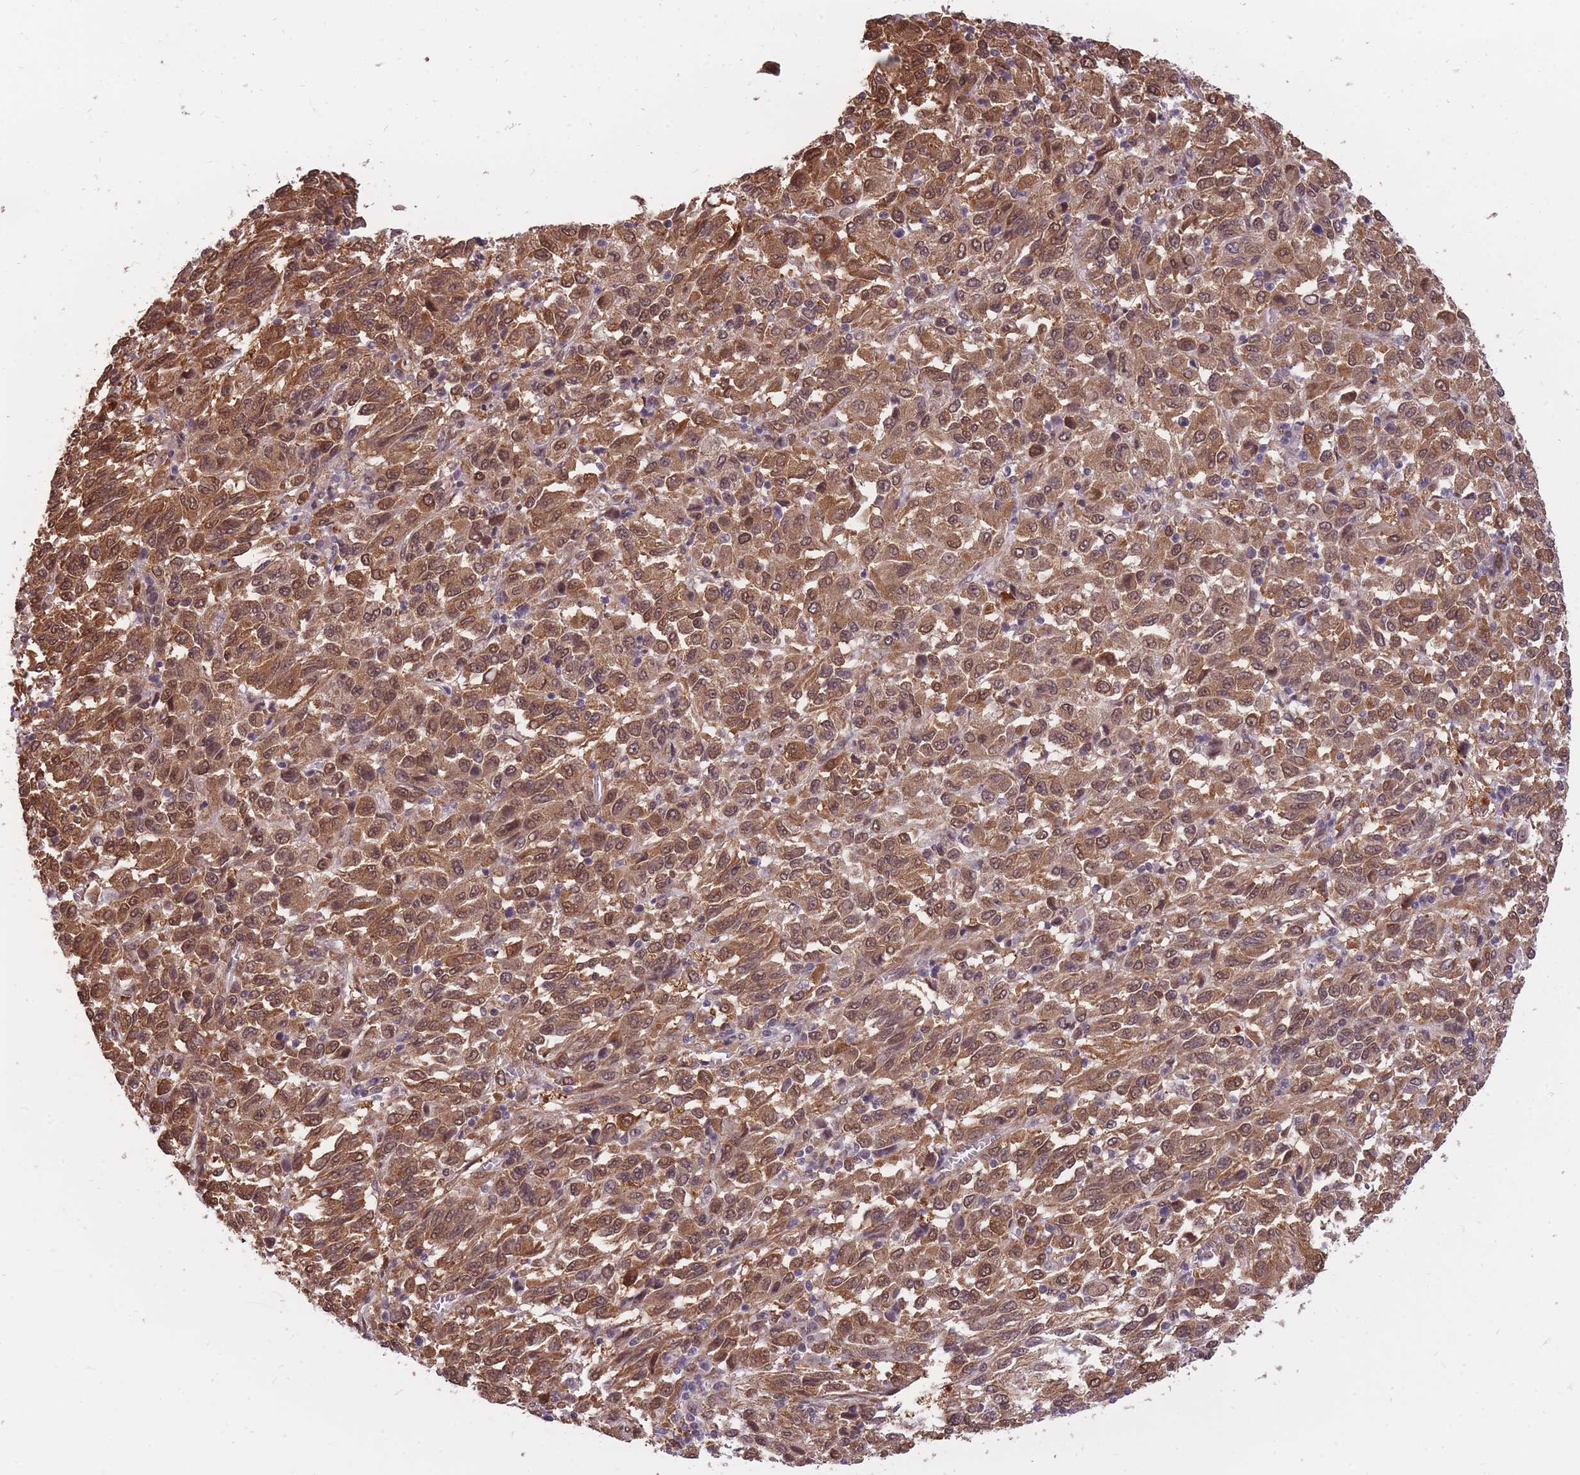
{"staining": {"intensity": "moderate", "quantity": ">75%", "location": "cytoplasmic/membranous,nuclear"}, "tissue": "melanoma", "cell_type": "Tumor cells", "image_type": "cancer", "snomed": [{"axis": "morphology", "description": "Malignant melanoma, Metastatic site"}, {"axis": "topography", "description": "Lung"}], "caption": "A high-resolution histopathology image shows immunohistochemistry staining of melanoma, which reveals moderate cytoplasmic/membranous and nuclear expression in about >75% of tumor cells.", "gene": "CDIP1", "patient": {"sex": "male", "age": 64}}